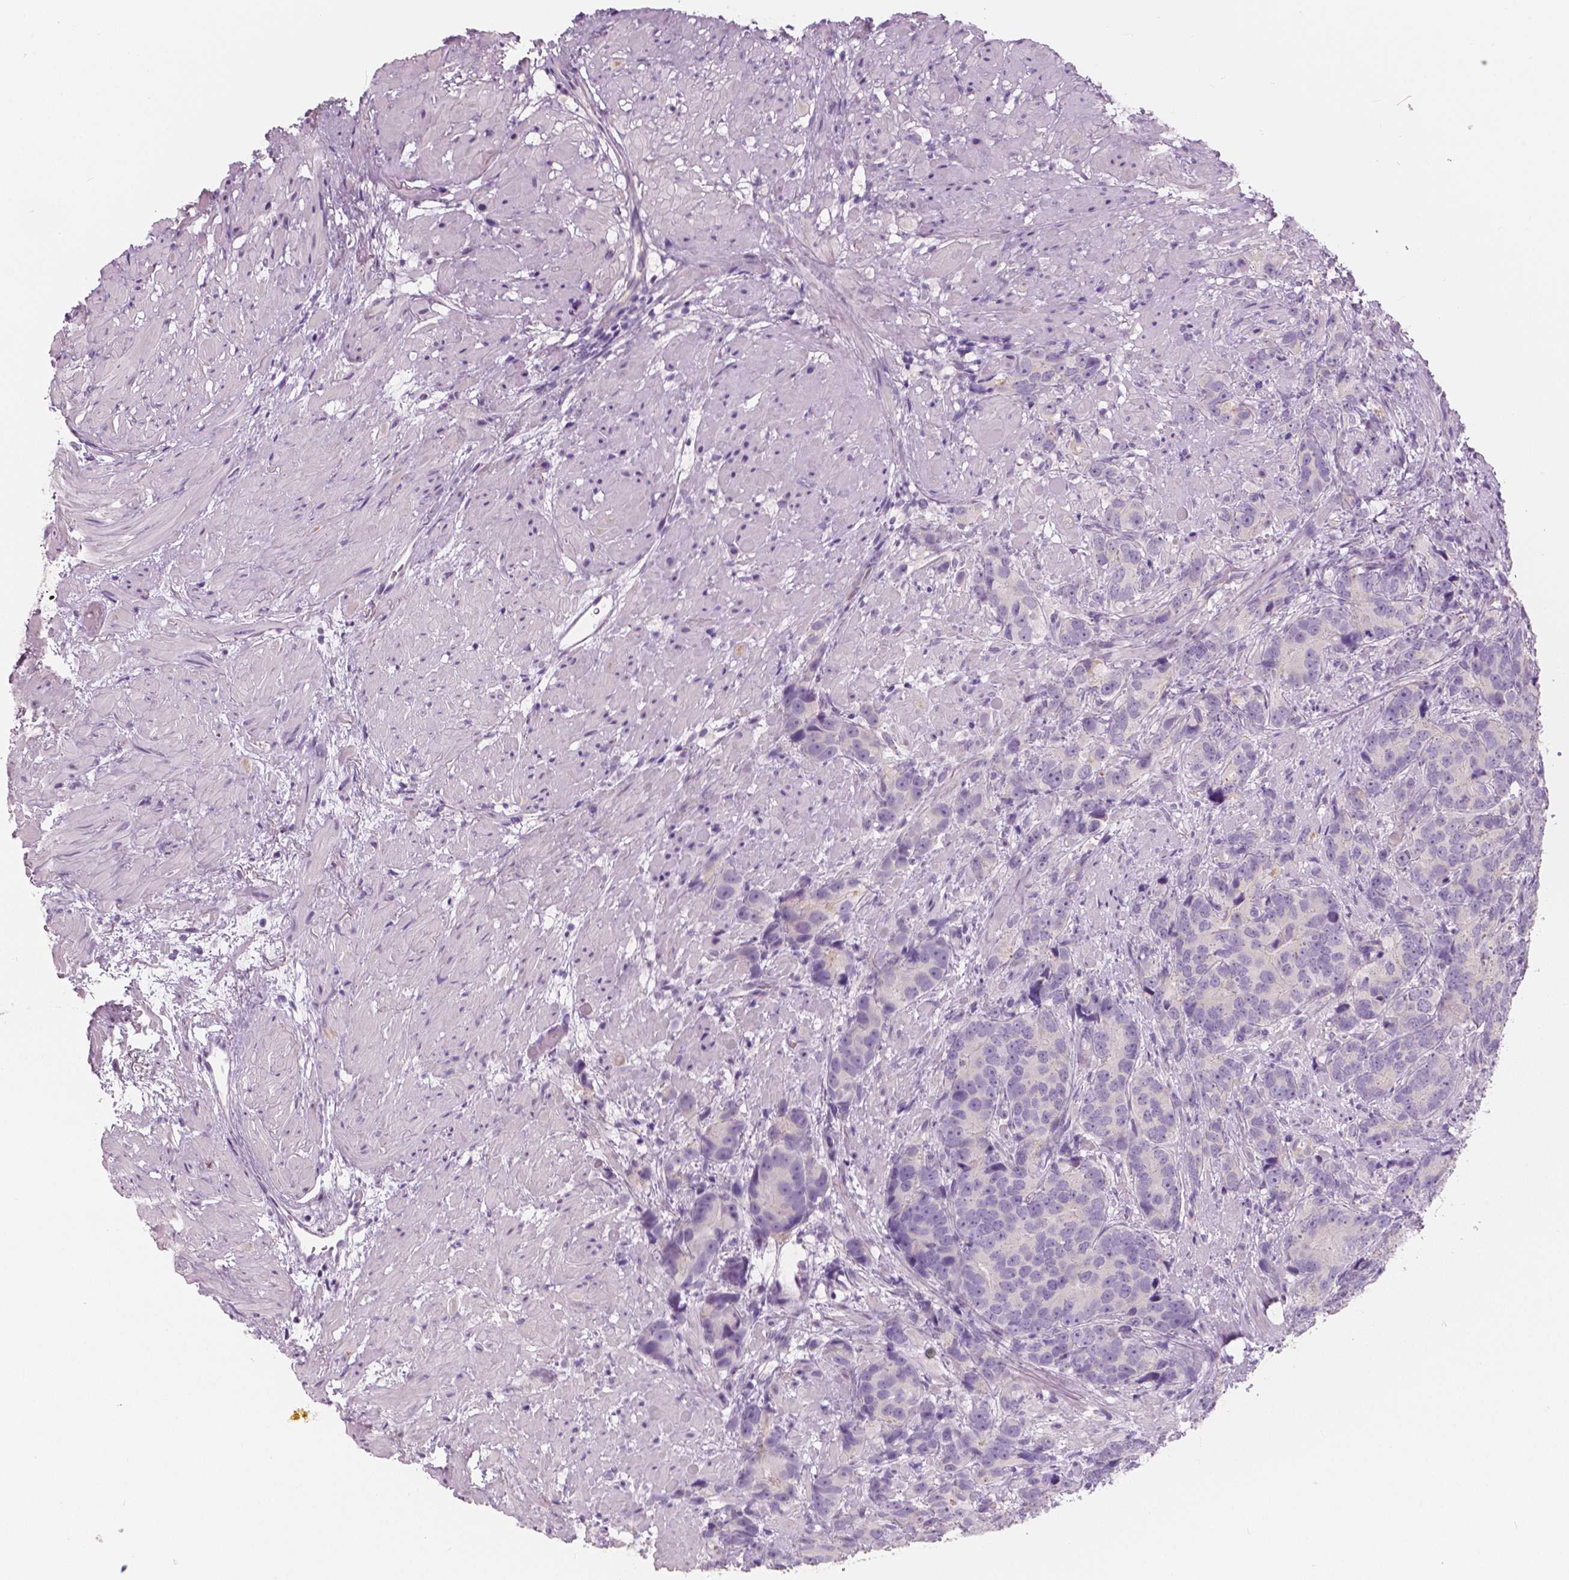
{"staining": {"intensity": "negative", "quantity": "none", "location": "none"}, "tissue": "prostate cancer", "cell_type": "Tumor cells", "image_type": "cancer", "snomed": [{"axis": "morphology", "description": "Adenocarcinoma, High grade"}, {"axis": "topography", "description": "Prostate"}], "caption": "The immunohistochemistry micrograph has no significant expression in tumor cells of adenocarcinoma (high-grade) (prostate) tissue. (Immunohistochemistry, brightfield microscopy, high magnification).", "gene": "A4GNT", "patient": {"sex": "male", "age": 90}}